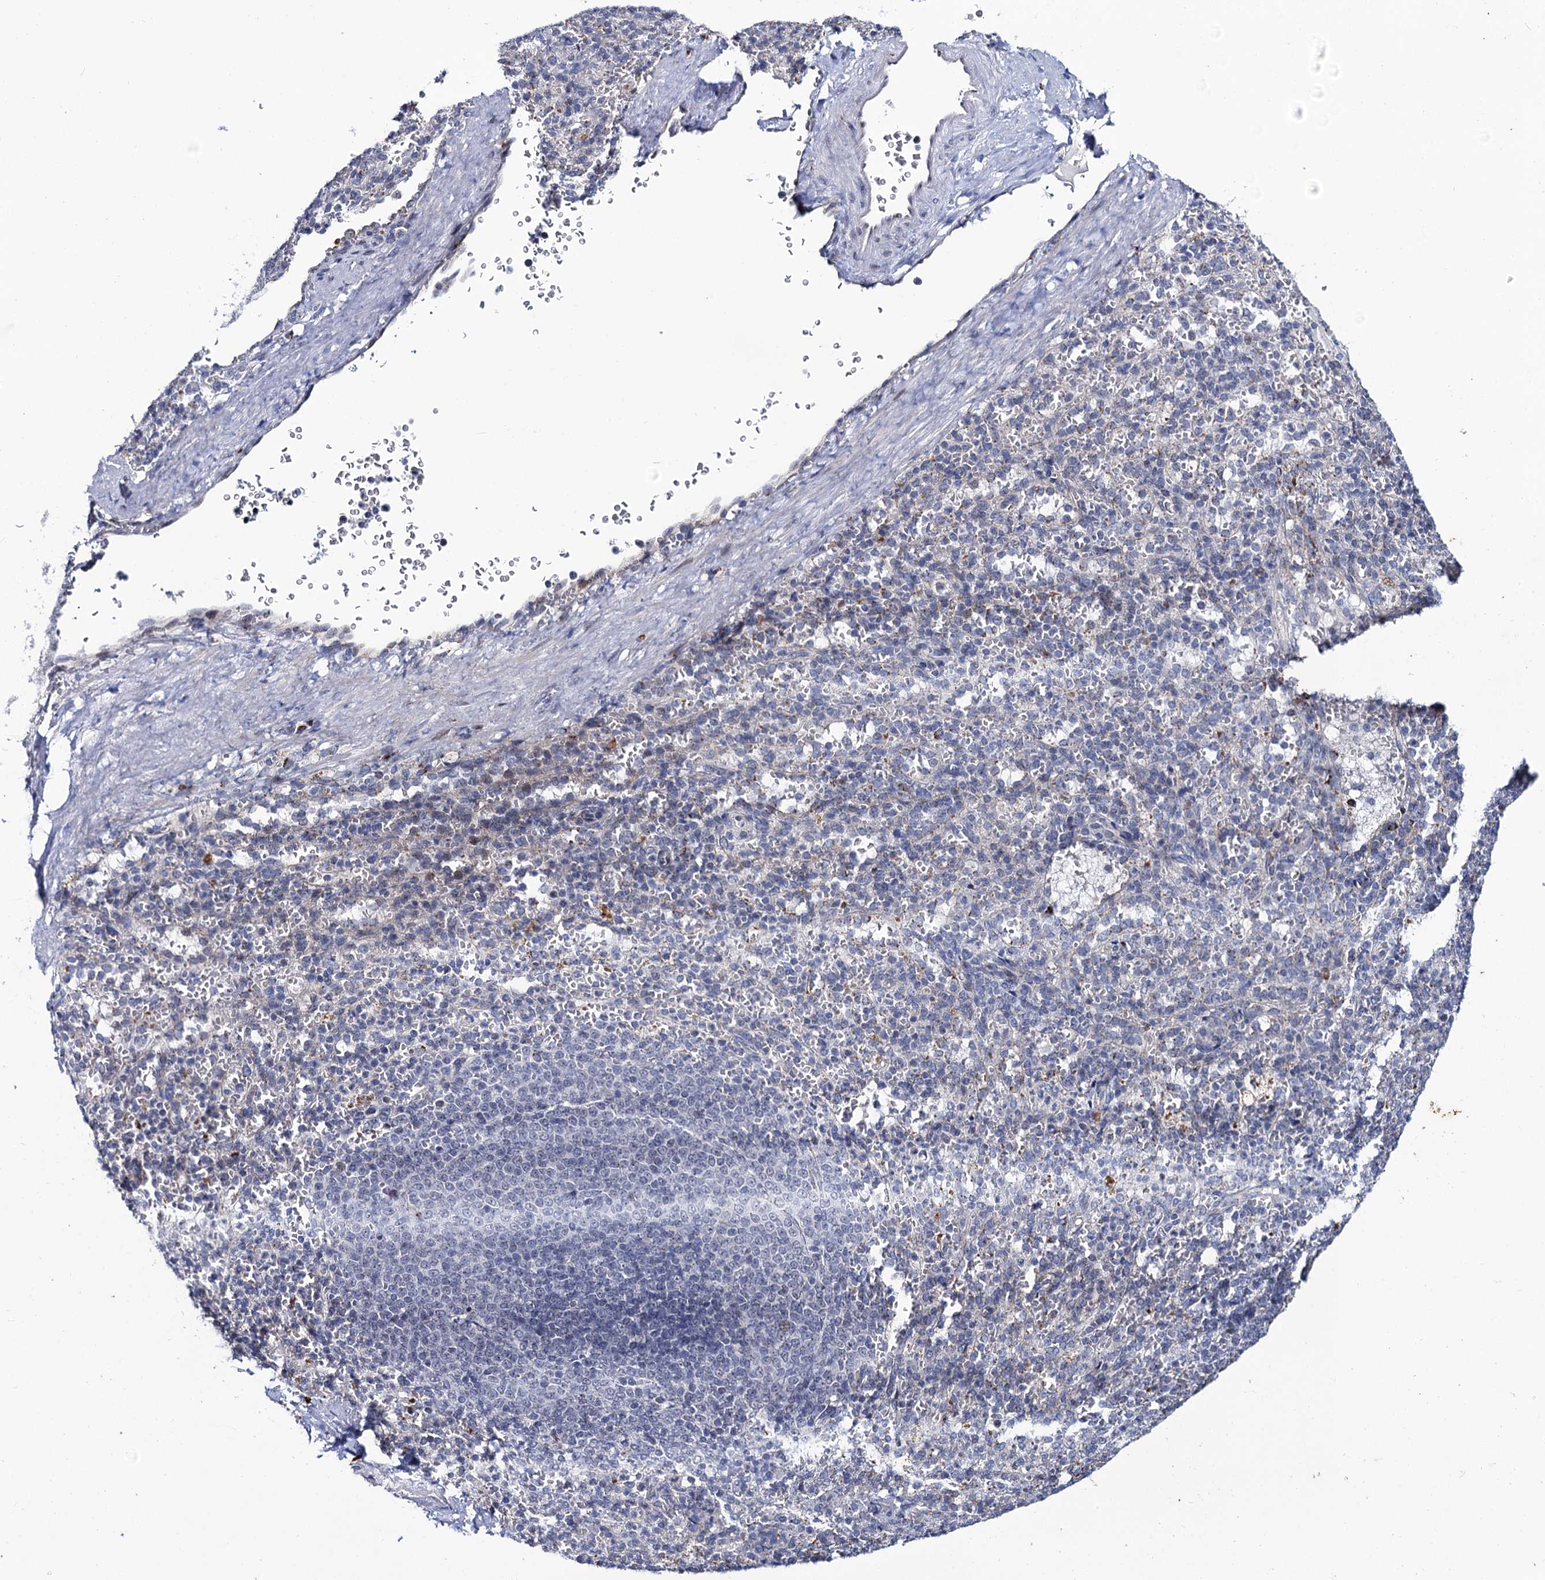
{"staining": {"intensity": "negative", "quantity": "none", "location": "none"}, "tissue": "spleen", "cell_type": "Cells in red pulp", "image_type": "normal", "snomed": [{"axis": "morphology", "description": "Normal tissue, NOS"}, {"axis": "topography", "description": "Spleen"}], "caption": "Normal spleen was stained to show a protein in brown. There is no significant positivity in cells in red pulp. Nuclei are stained in blue.", "gene": "THAP2", "patient": {"sex": "female", "age": 21}}